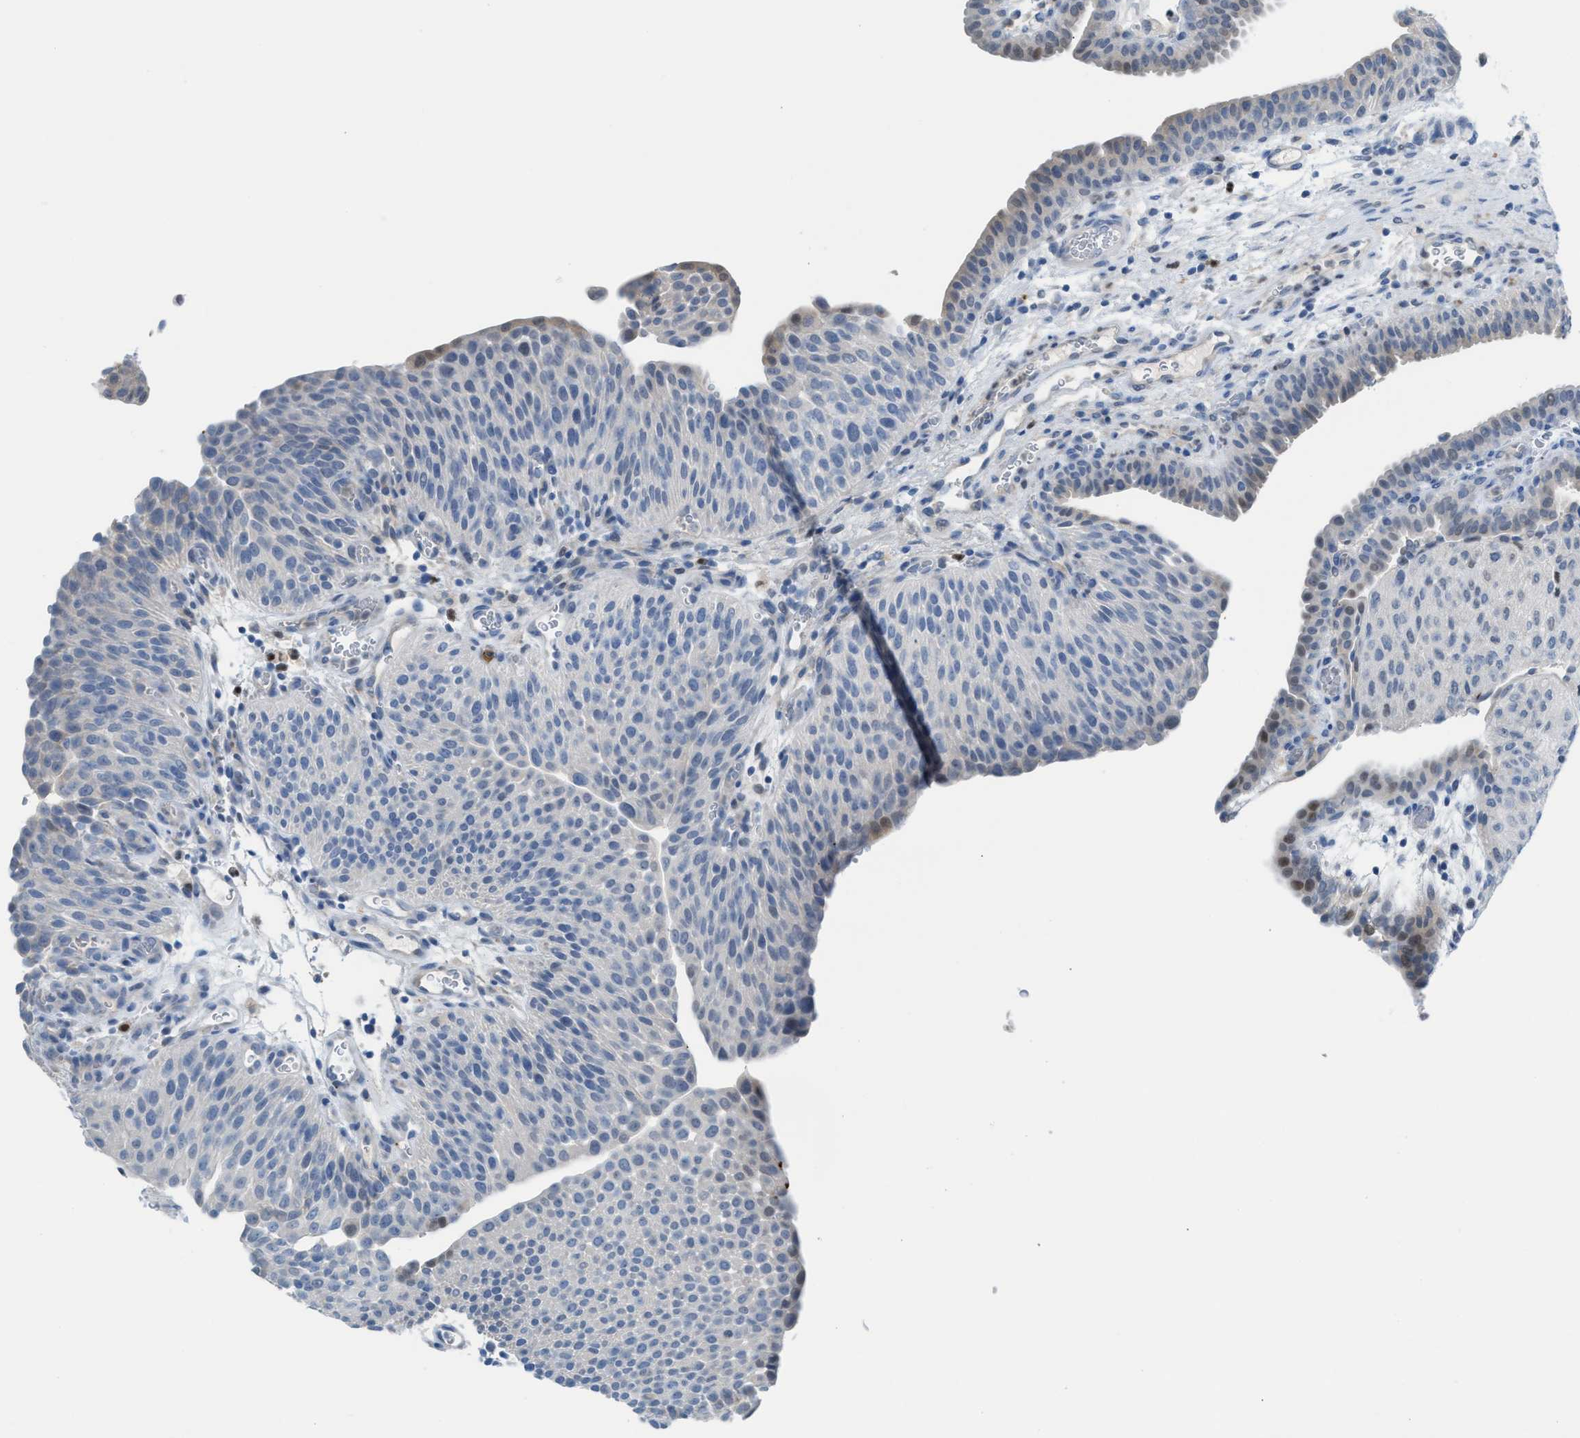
{"staining": {"intensity": "negative", "quantity": "none", "location": "none"}, "tissue": "urothelial cancer", "cell_type": "Tumor cells", "image_type": "cancer", "snomed": [{"axis": "morphology", "description": "Urothelial carcinoma, Low grade"}, {"axis": "morphology", "description": "Urothelial carcinoma, High grade"}, {"axis": "topography", "description": "Urinary bladder"}], "caption": "Tumor cells show no significant protein expression in low-grade urothelial carcinoma. (IHC, brightfield microscopy, high magnification).", "gene": "PPM1D", "patient": {"sex": "male", "age": 35}}